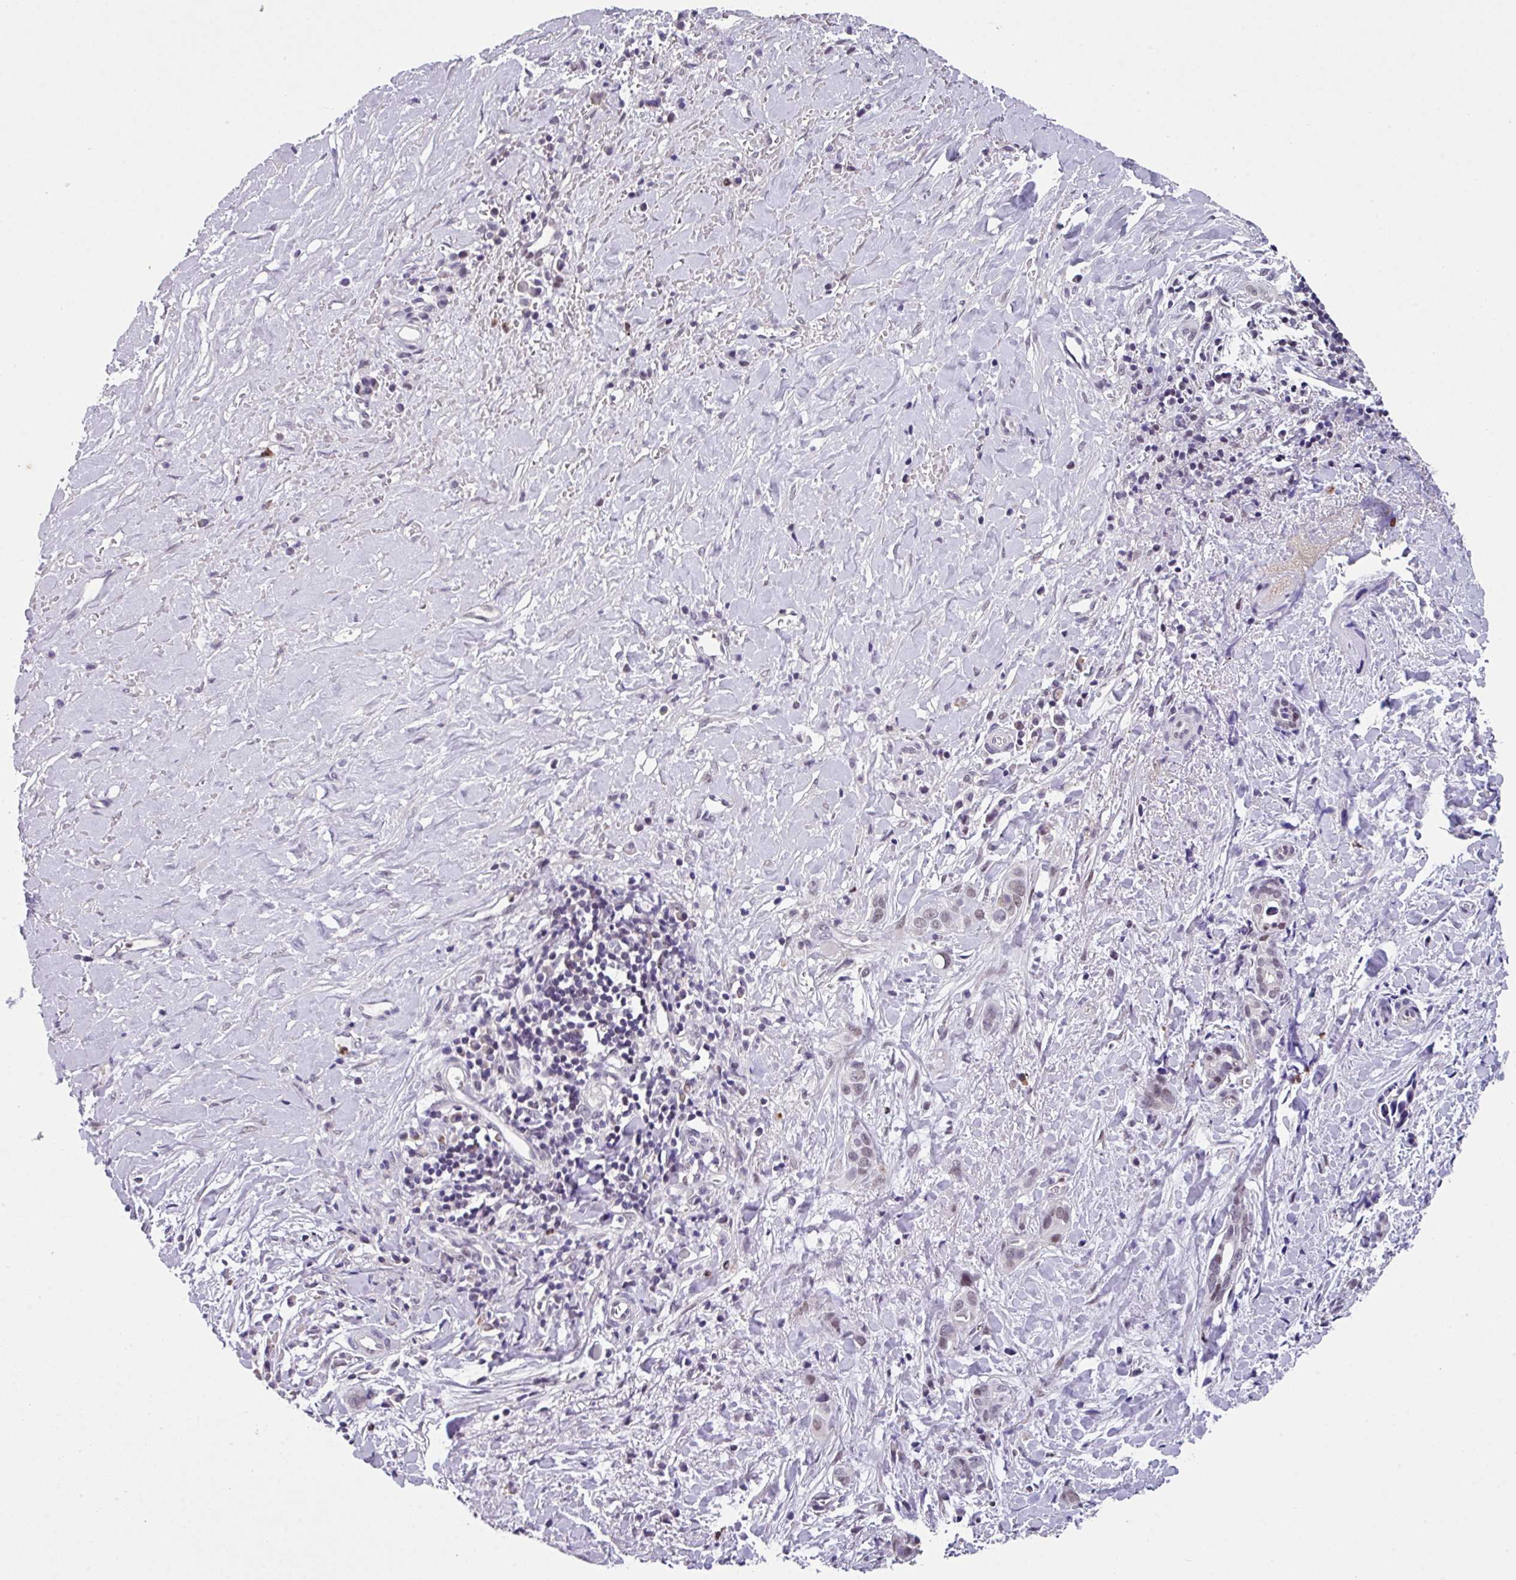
{"staining": {"intensity": "weak", "quantity": "<25%", "location": "nuclear"}, "tissue": "liver cancer", "cell_type": "Tumor cells", "image_type": "cancer", "snomed": [{"axis": "morphology", "description": "Cholangiocarcinoma"}, {"axis": "topography", "description": "Liver"}], "caption": "Immunohistochemistry (IHC) micrograph of neoplastic tissue: human cholangiocarcinoma (liver) stained with DAB displays no significant protein staining in tumor cells.", "gene": "ZFP3", "patient": {"sex": "female", "age": 79}}